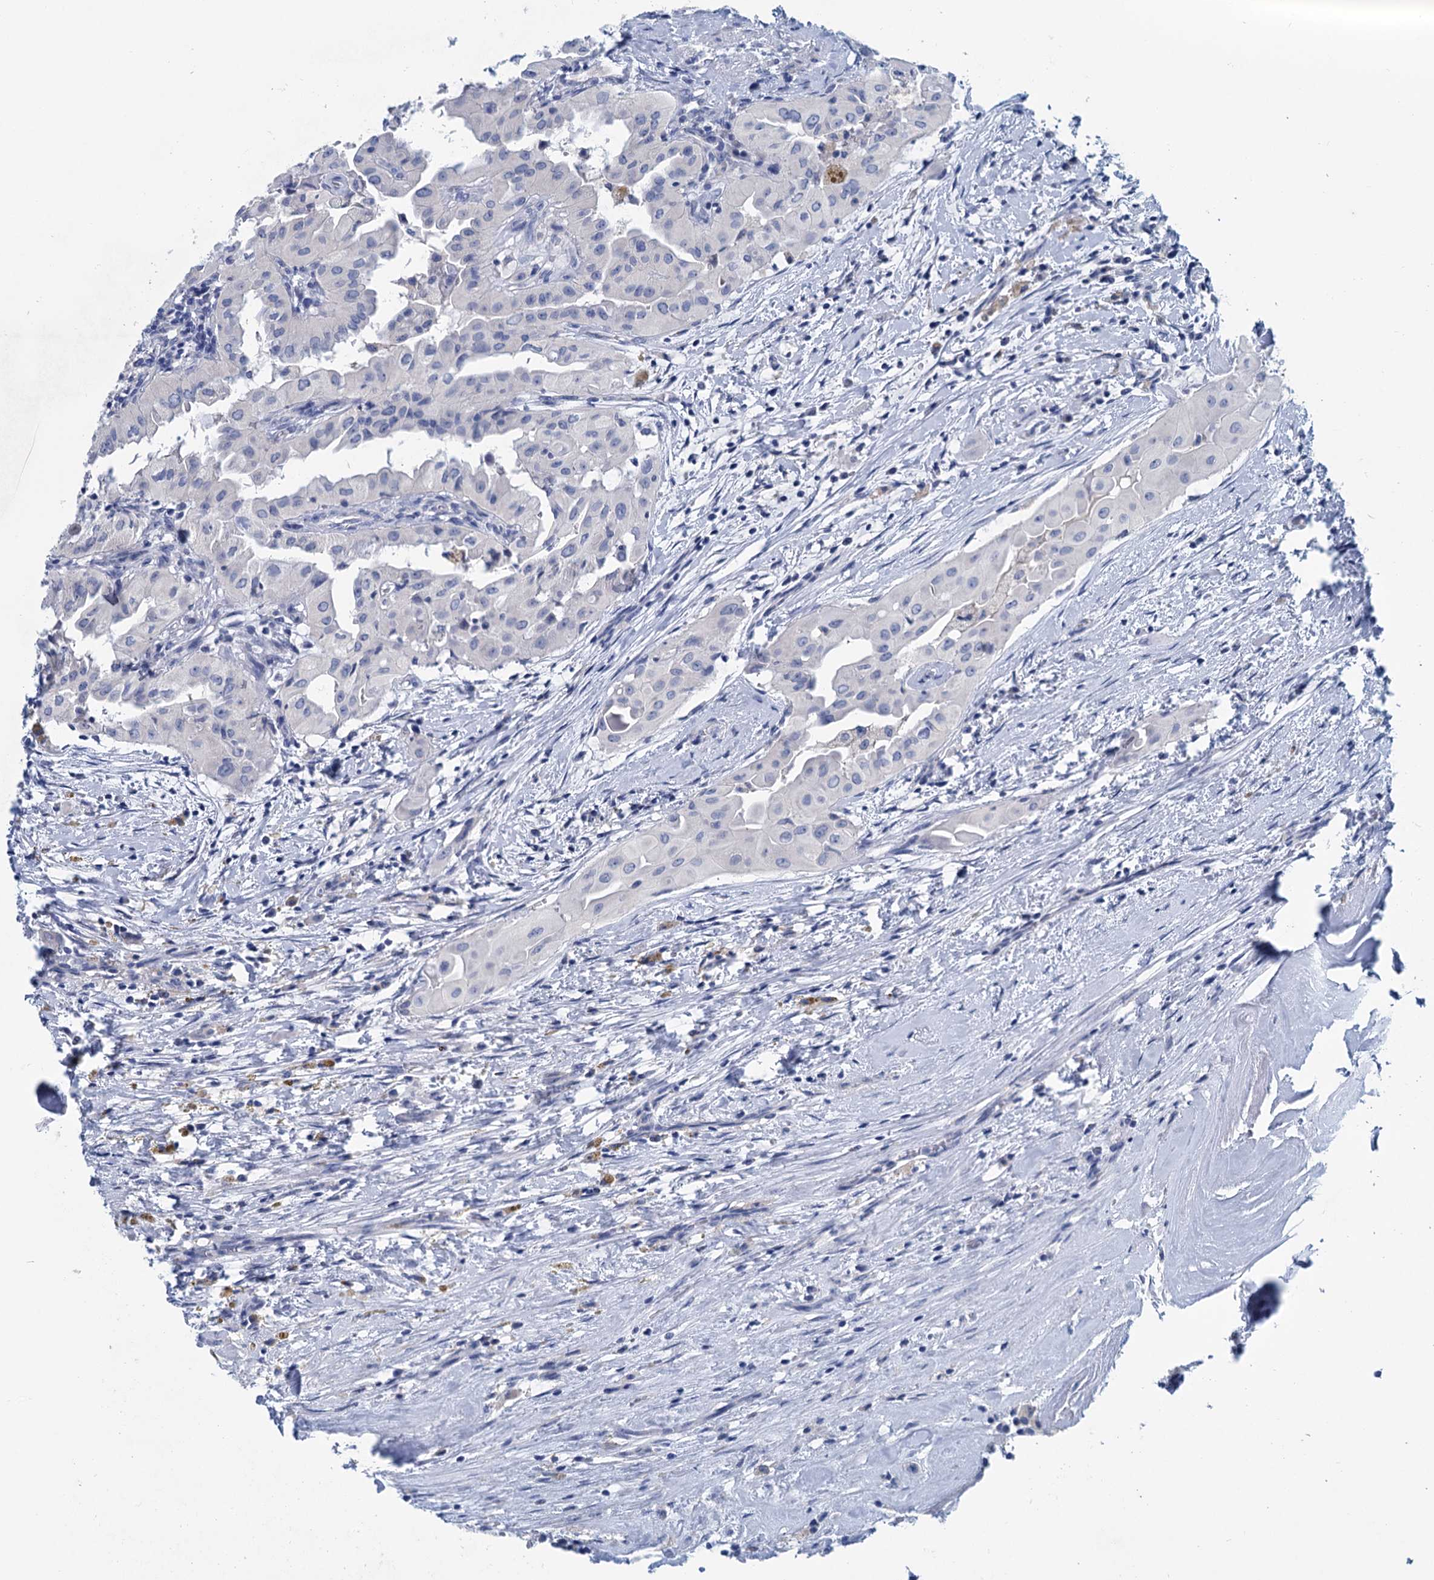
{"staining": {"intensity": "negative", "quantity": "none", "location": "none"}, "tissue": "thyroid cancer", "cell_type": "Tumor cells", "image_type": "cancer", "snomed": [{"axis": "morphology", "description": "Papillary adenocarcinoma, NOS"}, {"axis": "topography", "description": "Thyroid gland"}], "caption": "Tumor cells show no significant protein expression in papillary adenocarcinoma (thyroid). Brightfield microscopy of IHC stained with DAB (brown) and hematoxylin (blue), captured at high magnification.", "gene": "MYOZ3", "patient": {"sex": "female", "age": 59}}